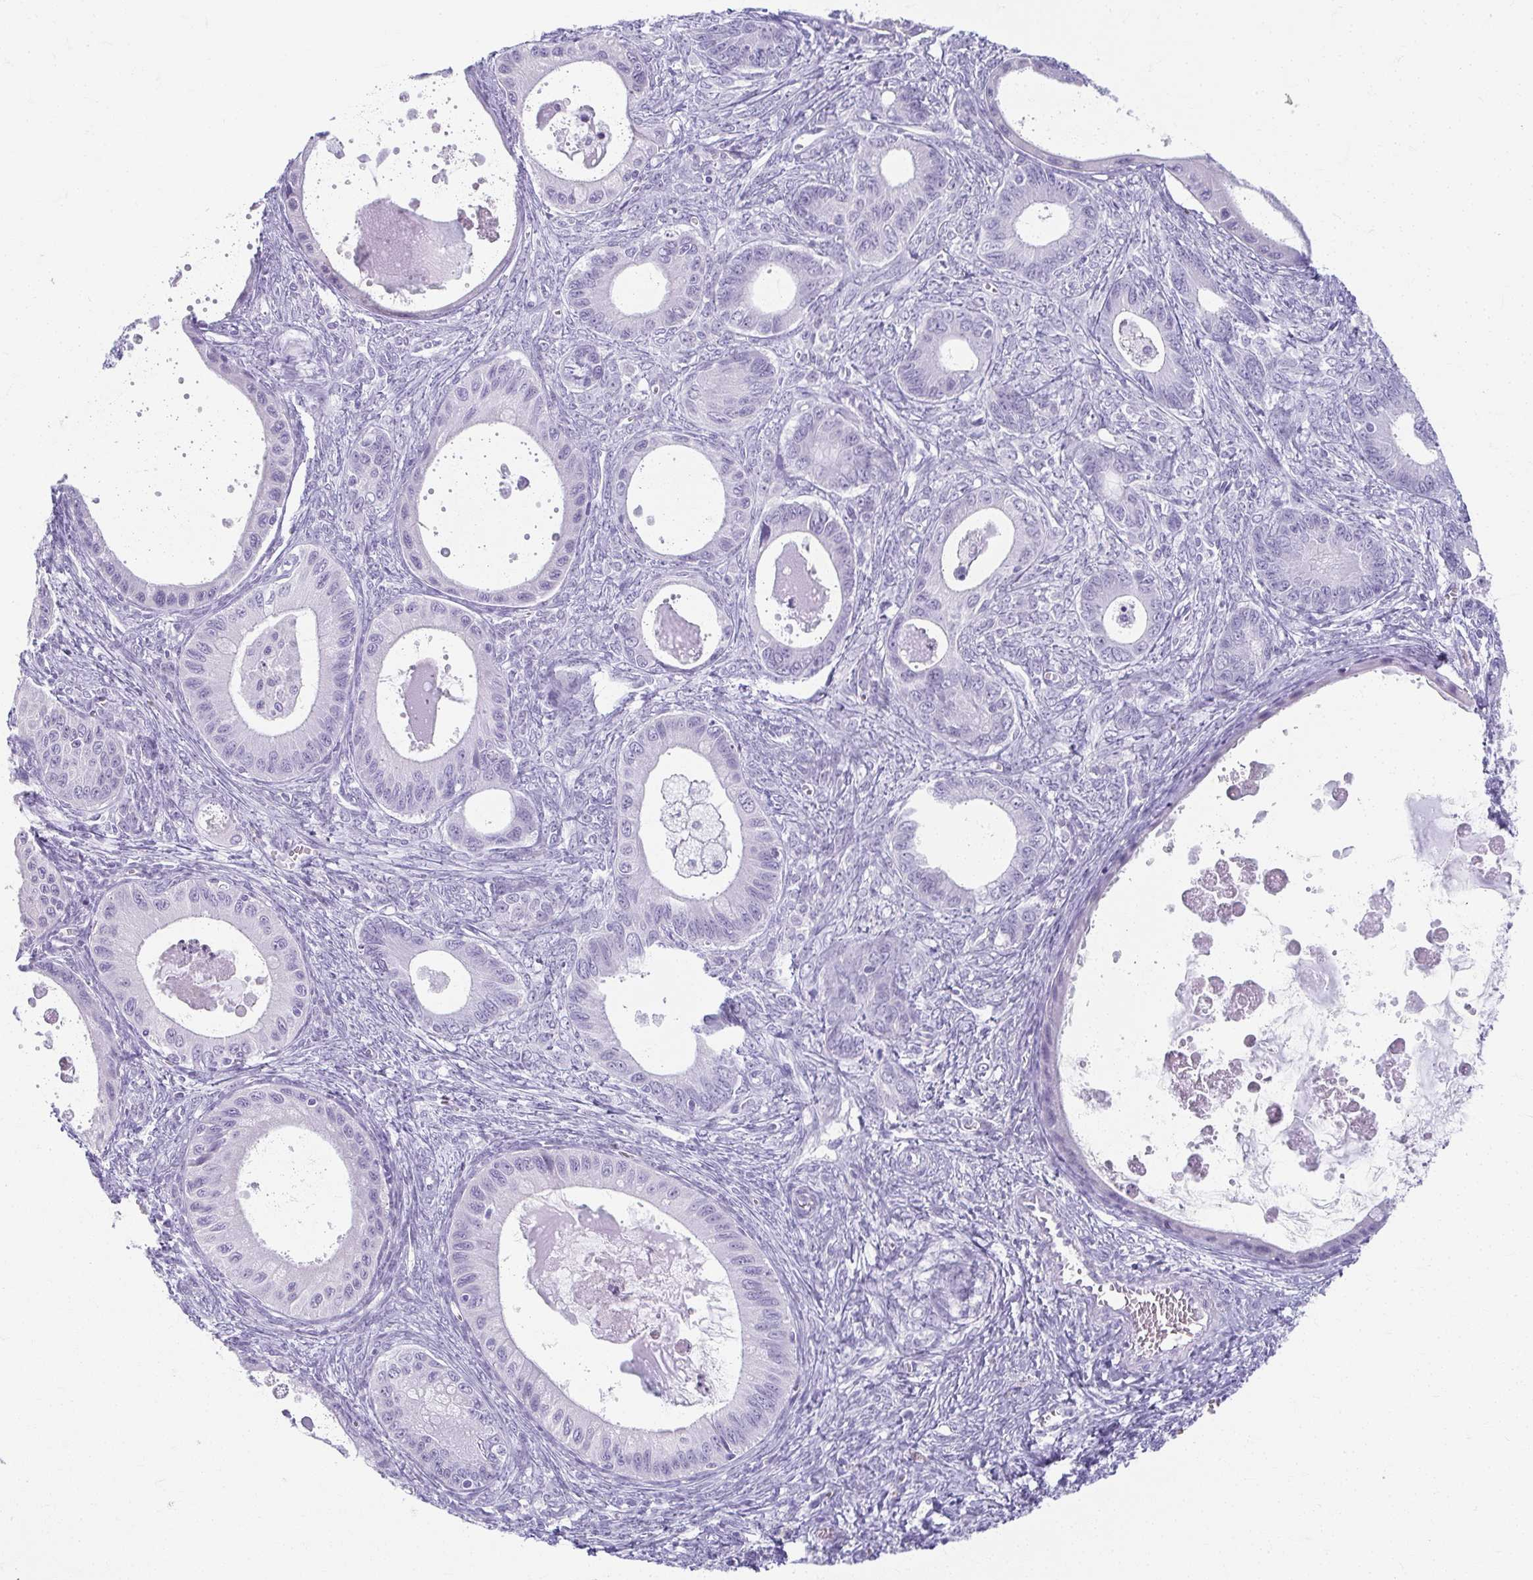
{"staining": {"intensity": "negative", "quantity": "none", "location": "none"}, "tissue": "ovarian cancer", "cell_type": "Tumor cells", "image_type": "cancer", "snomed": [{"axis": "morphology", "description": "Cystadenocarcinoma, mucinous, NOS"}, {"axis": "topography", "description": "Ovary"}], "caption": "A histopathology image of human ovarian cancer (mucinous cystadenocarcinoma) is negative for staining in tumor cells.", "gene": "MOBP", "patient": {"sex": "female", "age": 64}}